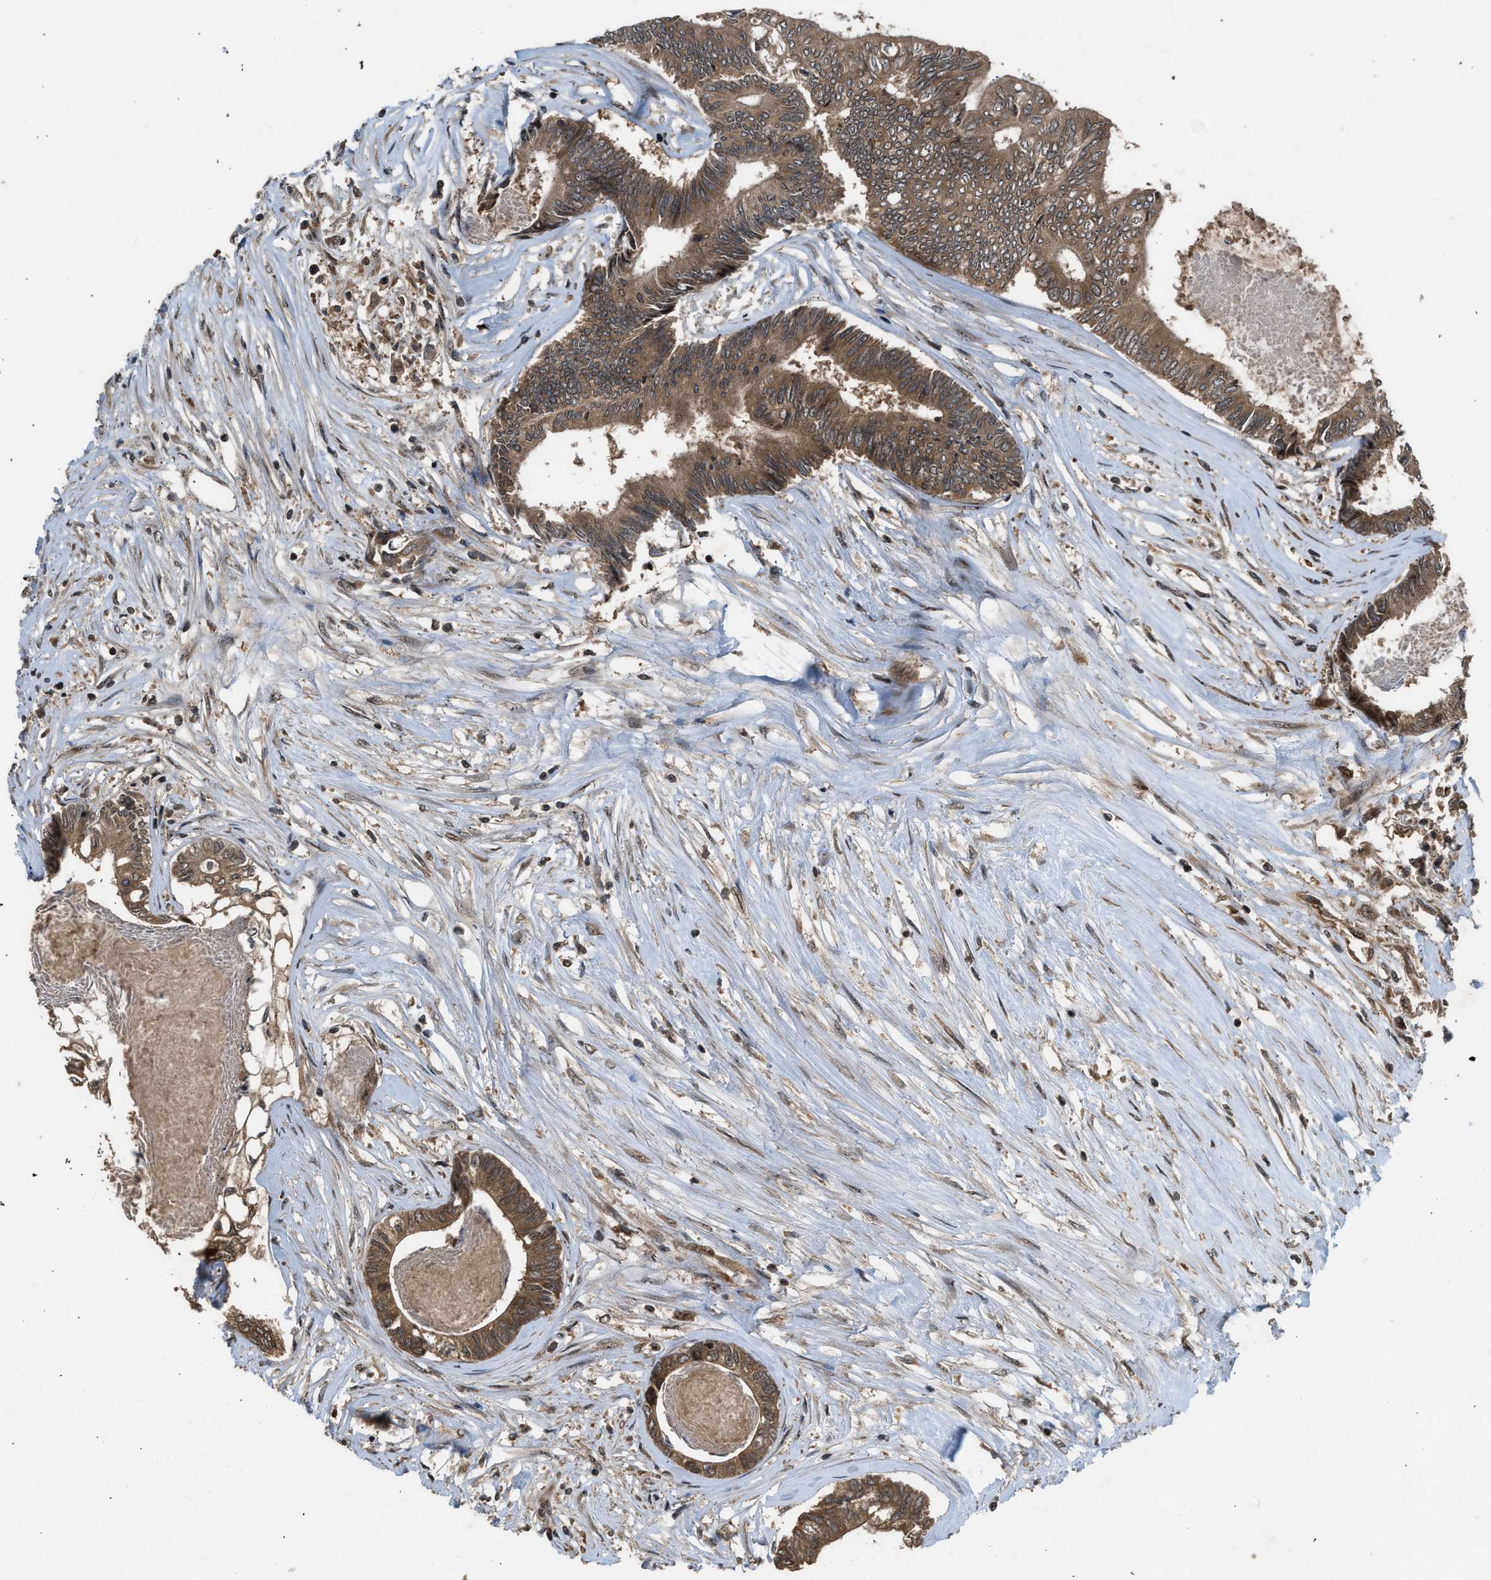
{"staining": {"intensity": "moderate", "quantity": ">75%", "location": "cytoplasmic/membranous"}, "tissue": "colorectal cancer", "cell_type": "Tumor cells", "image_type": "cancer", "snomed": [{"axis": "morphology", "description": "Adenocarcinoma, NOS"}, {"axis": "topography", "description": "Rectum"}], "caption": "The histopathology image displays immunohistochemical staining of colorectal adenocarcinoma. There is moderate cytoplasmic/membranous positivity is appreciated in about >75% of tumor cells. The staining is performed using DAB brown chromogen to label protein expression. The nuclei are counter-stained blue using hematoxylin.", "gene": "TXNL1", "patient": {"sex": "male", "age": 63}}